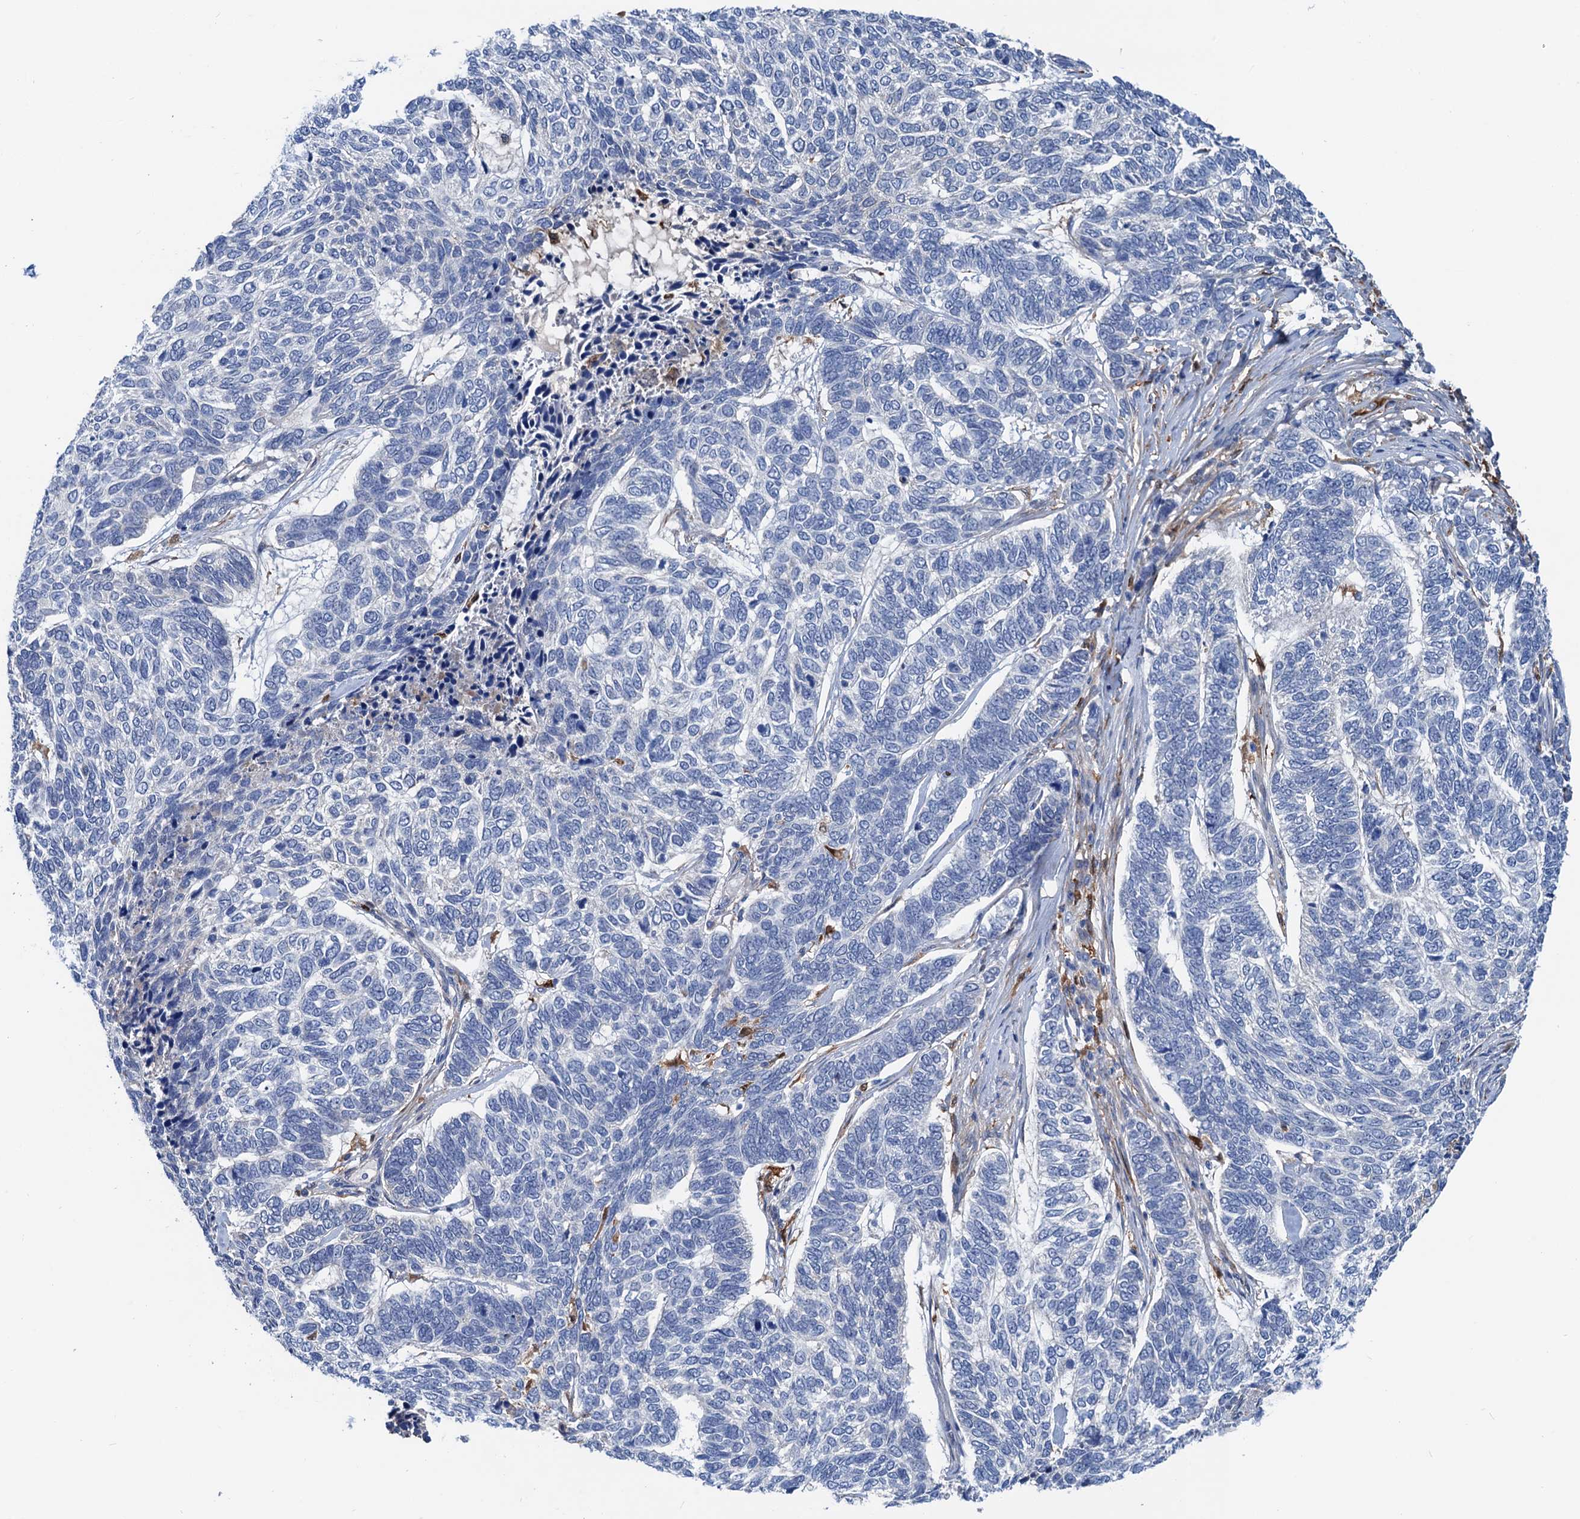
{"staining": {"intensity": "negative", "quantity": "none", "location": "none"}, "tissue": "skin cancer", "cell_type": "Tumor cells", "image_type": "cancer", "snomed": [{"axis": "morphology", "description": "Basal cell carcinoma"}, {"axis": "topography", "description": "Skin"}], "caption": "High magnification brightfield microscopy of basal cell carcinoma (skin) stained with DAB (brown) and counterstained with hematoxylin (blue): tumor cells show no significant positivity. The staining is performed using DAB (3,3'-diaminobenzidine) brown chromogen with nuclei counter-stained in using hematoxylin.", "gene": "CSTPP1", "patient": {"sex": "female", "age": 65}}